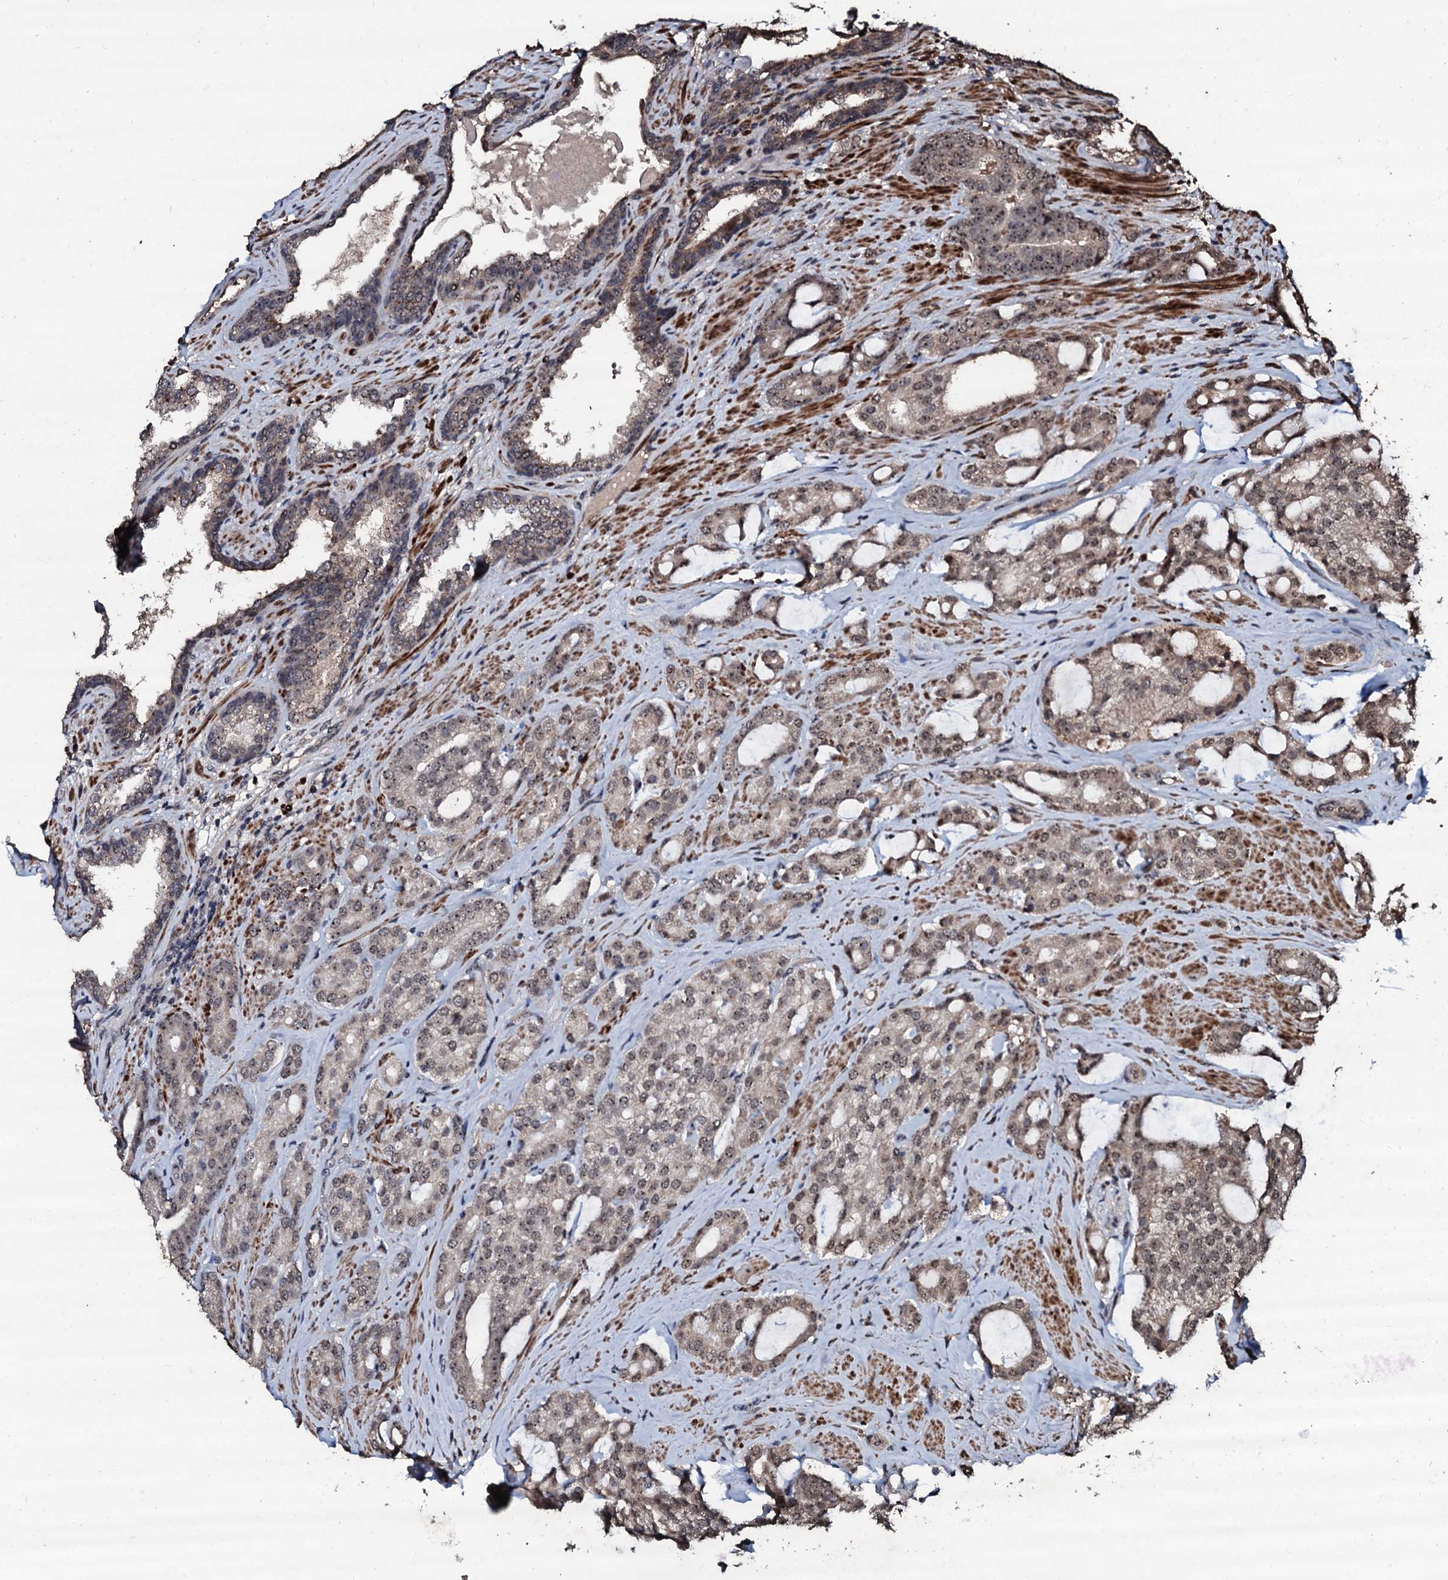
{"staining": {"intensity": "moderate", "quantity": ">75%", "location": "nuclear"}, "tissue": "prostate cancer", "cell_type": "Tumor cells", "image_type": "cancer", "snomed": [{"axis": "morphology", "description": "Adenocarcinoma, High grade"}, {"axis": "topography", "description": "Prostate"}], "caption": "A medium amount of moderate nuclear positivity is identified in about >75% of tumor cells in prostate cancer (adenocarcinoma (high-grade)) tissue. The protein is shown in brown color, while the nuclei are stained blue.", "gene": "SUPT7L", "patient": {"sex": "male", "age": 63}}